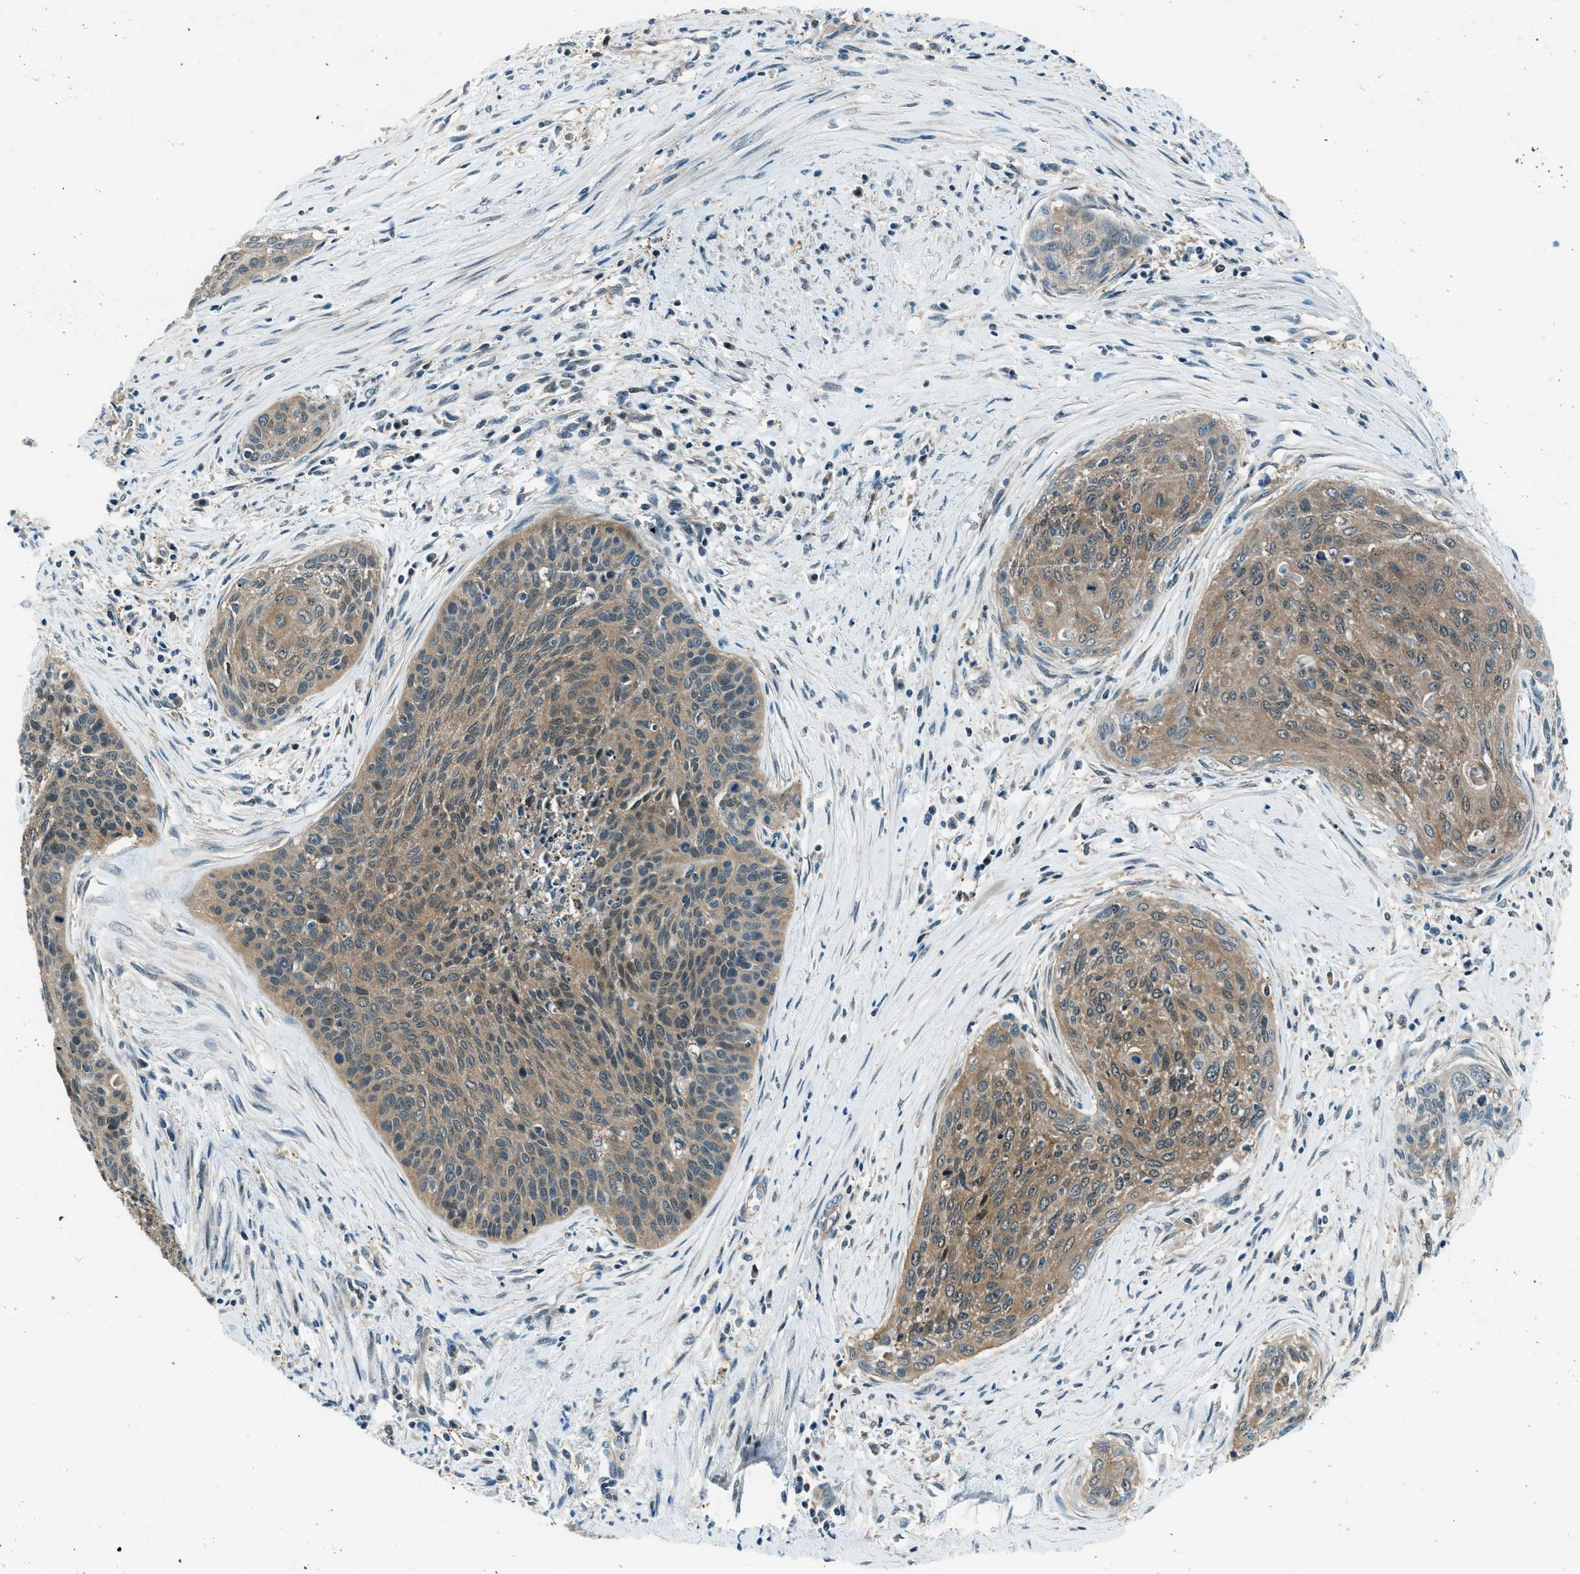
{"staining": {"intensity": "moderate", "quantity": ">75%", "location": "cytoplasmic/membranous"}, "tissue": "cervical cancer", "cell_type": "Tumor cells", "image_type": "cancer", "snomed": [{"axis": "morphology", "description": "Squamous cell carcinoma, NOS"}, {"axis": "topography", "description": "Cervix"}], "caption": "Tumor cells reveal moderate cytoplasmic/membranous expression in approximately >75% of cells in cervical squamous cell carcinoma.", "gene": "HEBP2", "patient": {"sex": "female", "age": 55}}